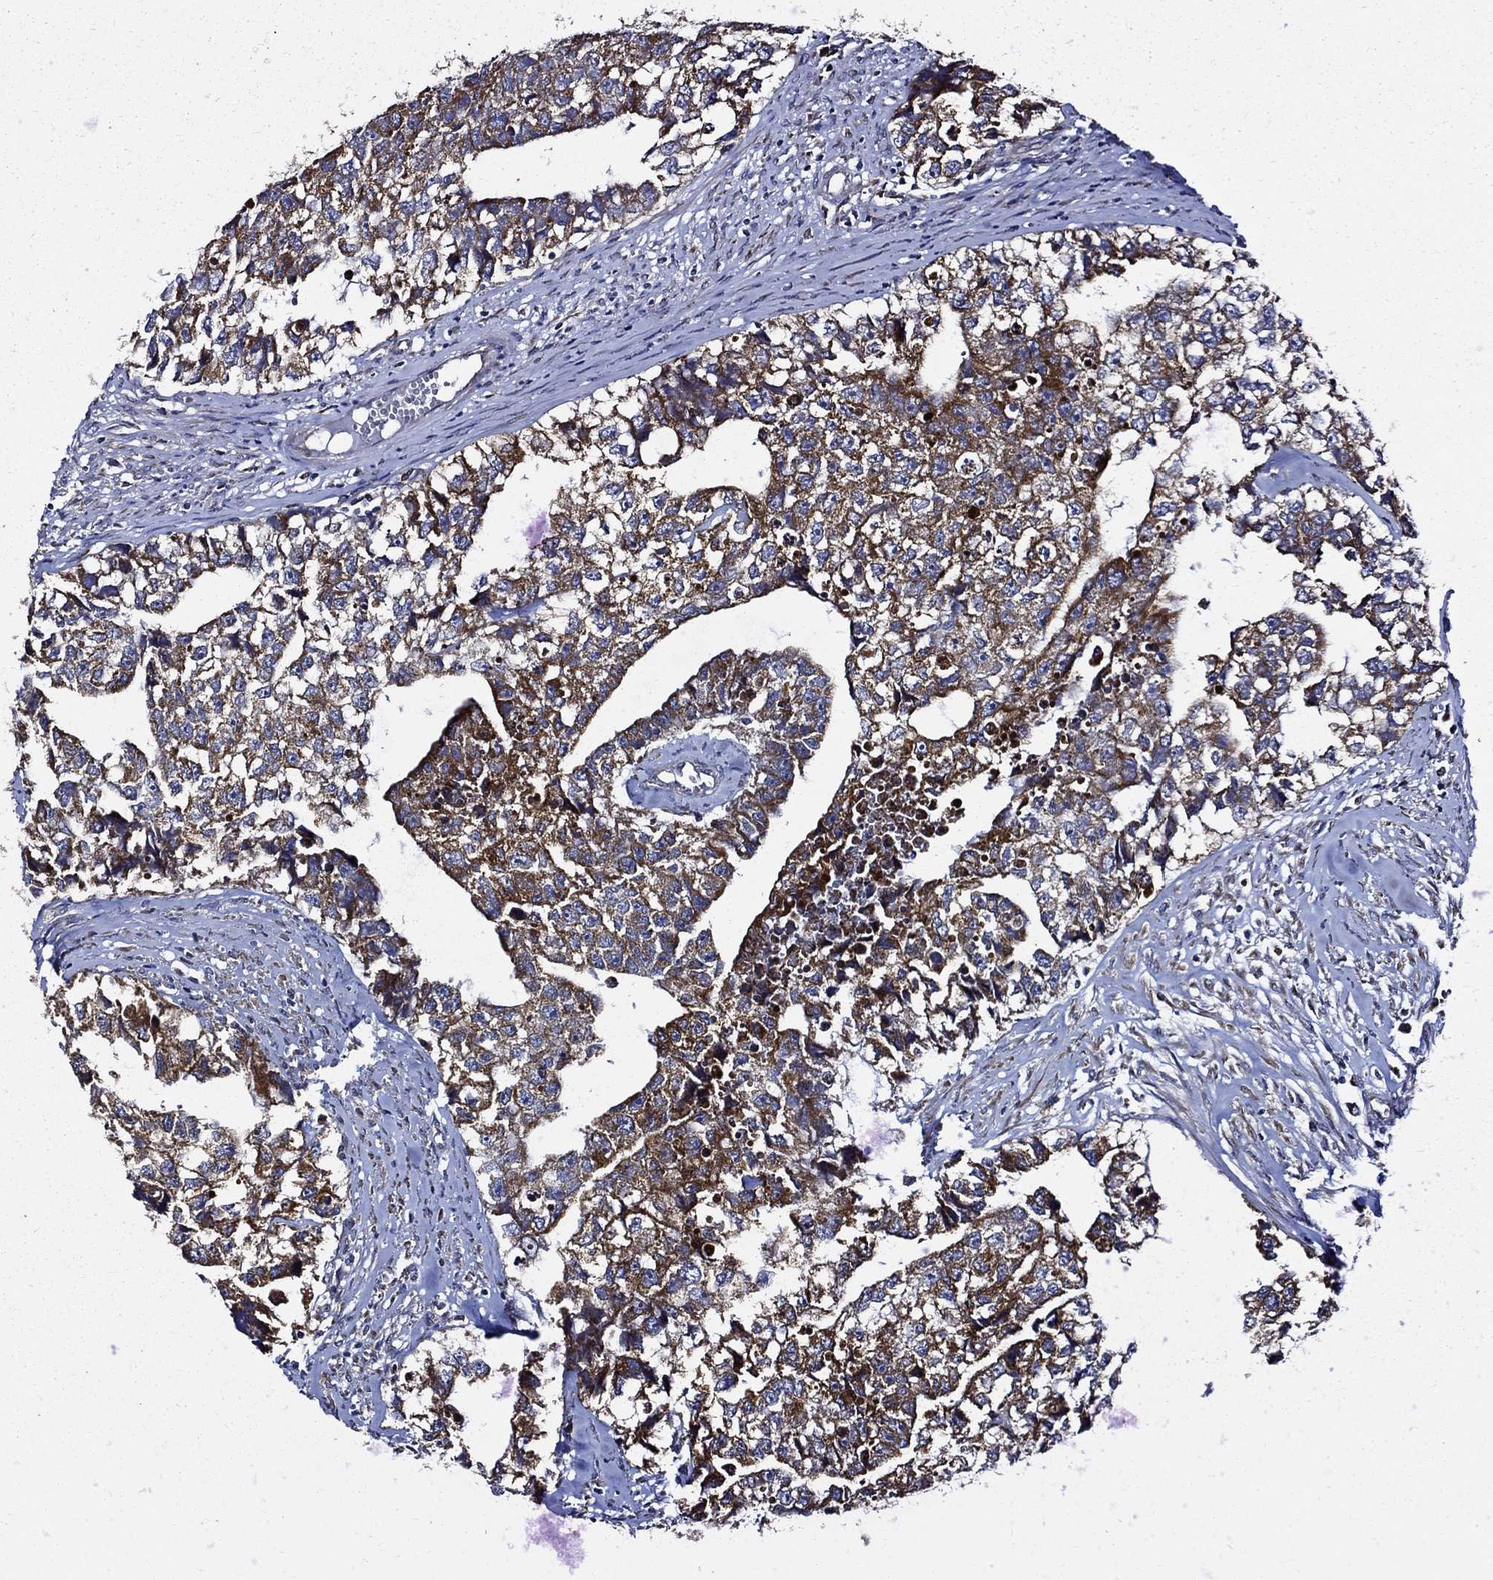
{"staining": {"intensity": "strong", "quantity": ">75%", "location": "cytoplasmic/membranous"}, "tissue": "testis cancer", "cell_type": "Tumor cells", "image_type": "cancer", "snomed": [{"axis": "morphology", "description": "Carcinoma, Embryonal, NOS"}, {"axis": "morphology", "description": "Teratoma, malignant, NOS"}, {"axis": "topography", "description": "Testis"}], "caption": "IHC of testis cancer shows high levels of strong cytoplasmic/membranous staining in about >75% of tumor cells. The protein is stained brown, and the nuclei are stained in blue (DAB IHC with brightfield microscopy, high magnification).", "gene": "PRDX4", "patient": {"sex": "male", "age": 44}}